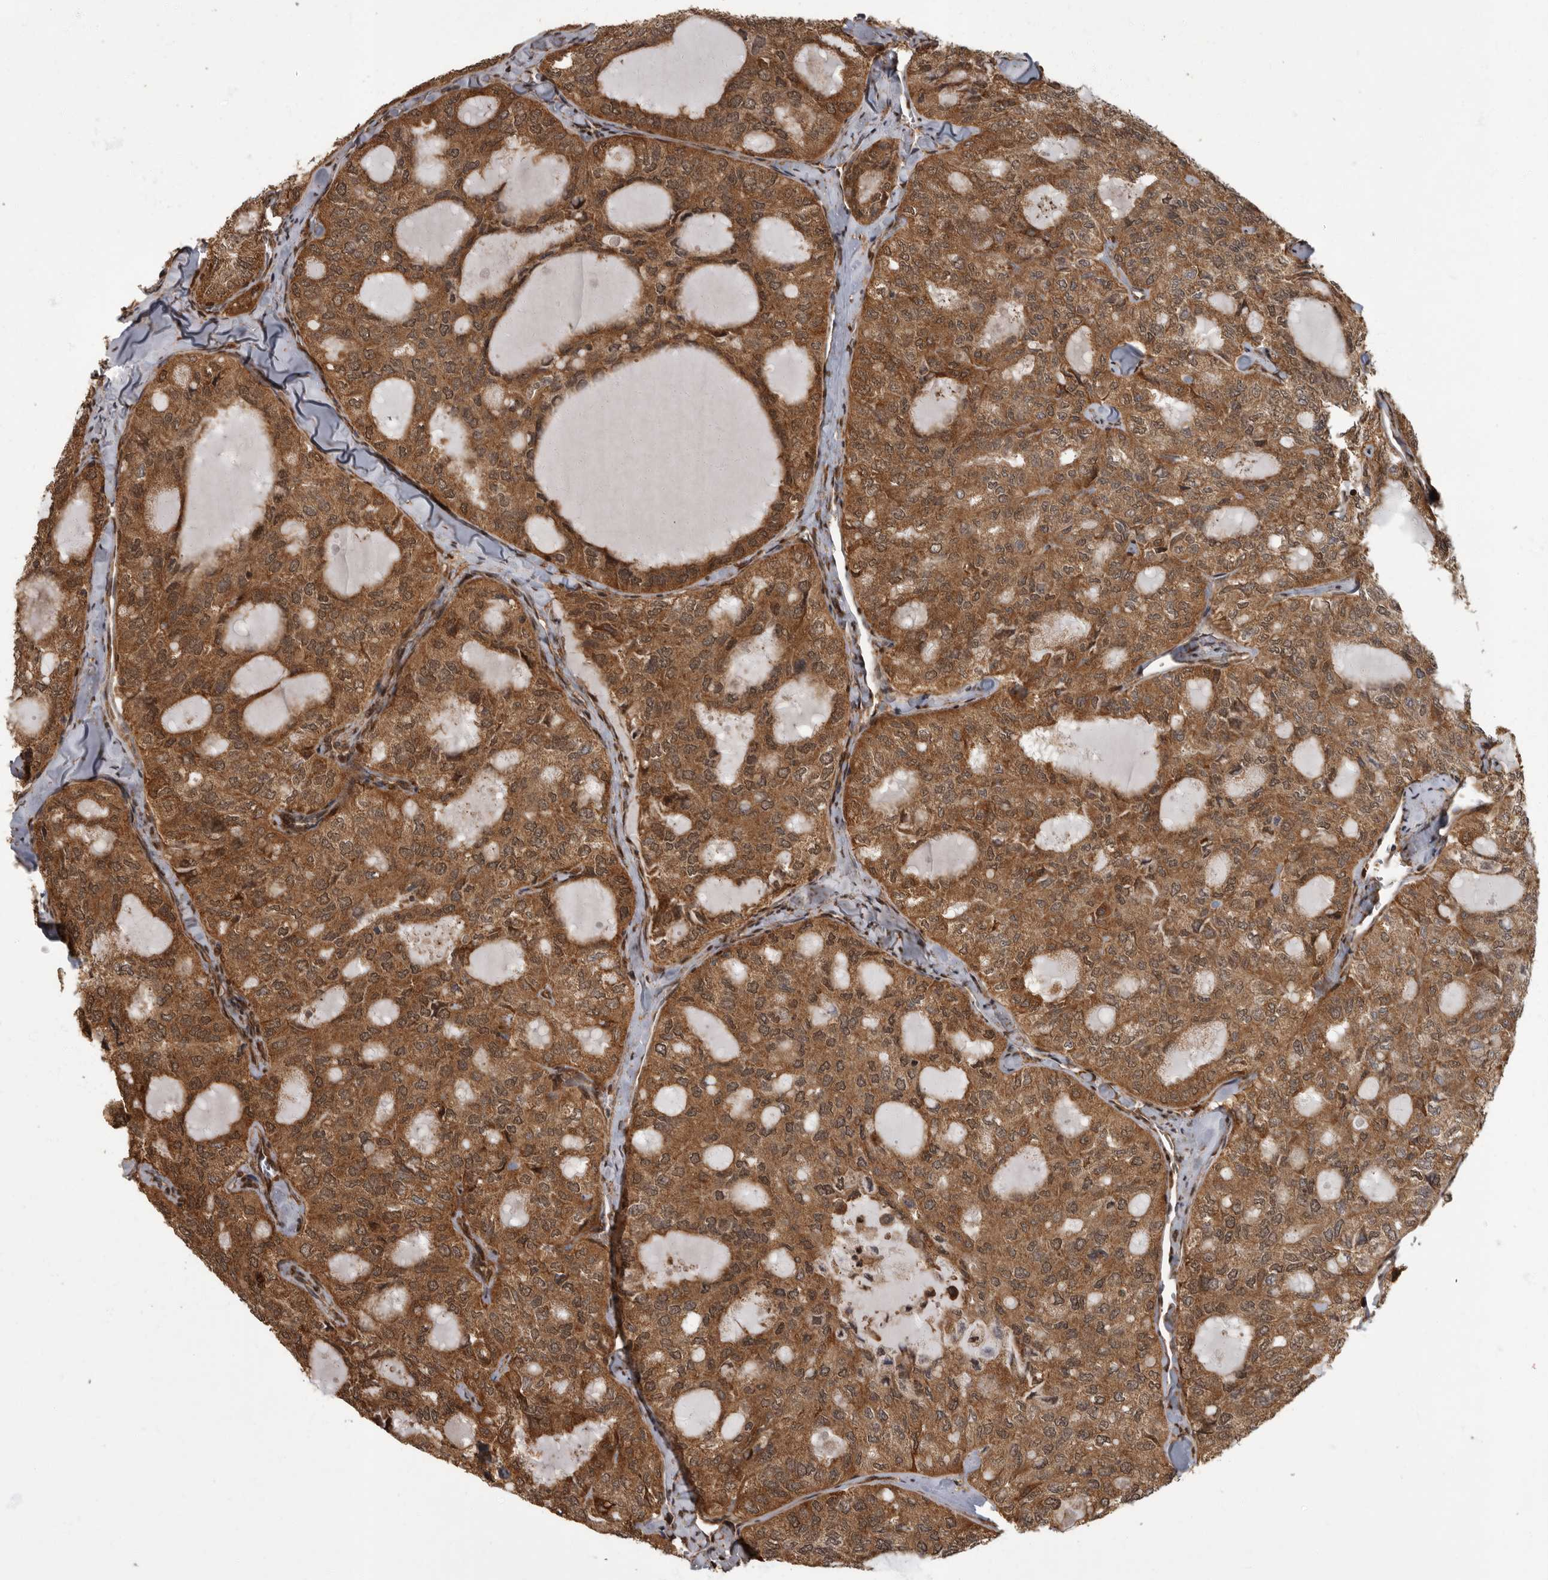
{"staining": {"intensity": "moderate", "quantity": ">75%", "location": "cytoplasmic/membranous,nuclear"}, "tissue": "thyroid cancer", "cell_type": "Tumor cells", "image_type": "cancer", "snomed": [{"axis": "morphology", "description": "Follicular adenoma carcinoma, NOS"}, {"axis": "topography", "description": "Thyroid gland"}], "caption": "About >75% of tumor cells in thyroid cancer (follicular adenoma carcinoma) exhibit moderate cytoplasmic/membranous and nuclear protein positivity as visualized by brown immunohistochemical staining.", "gene": "VPS50", "patient": {"sex": "male", "age": 75}}